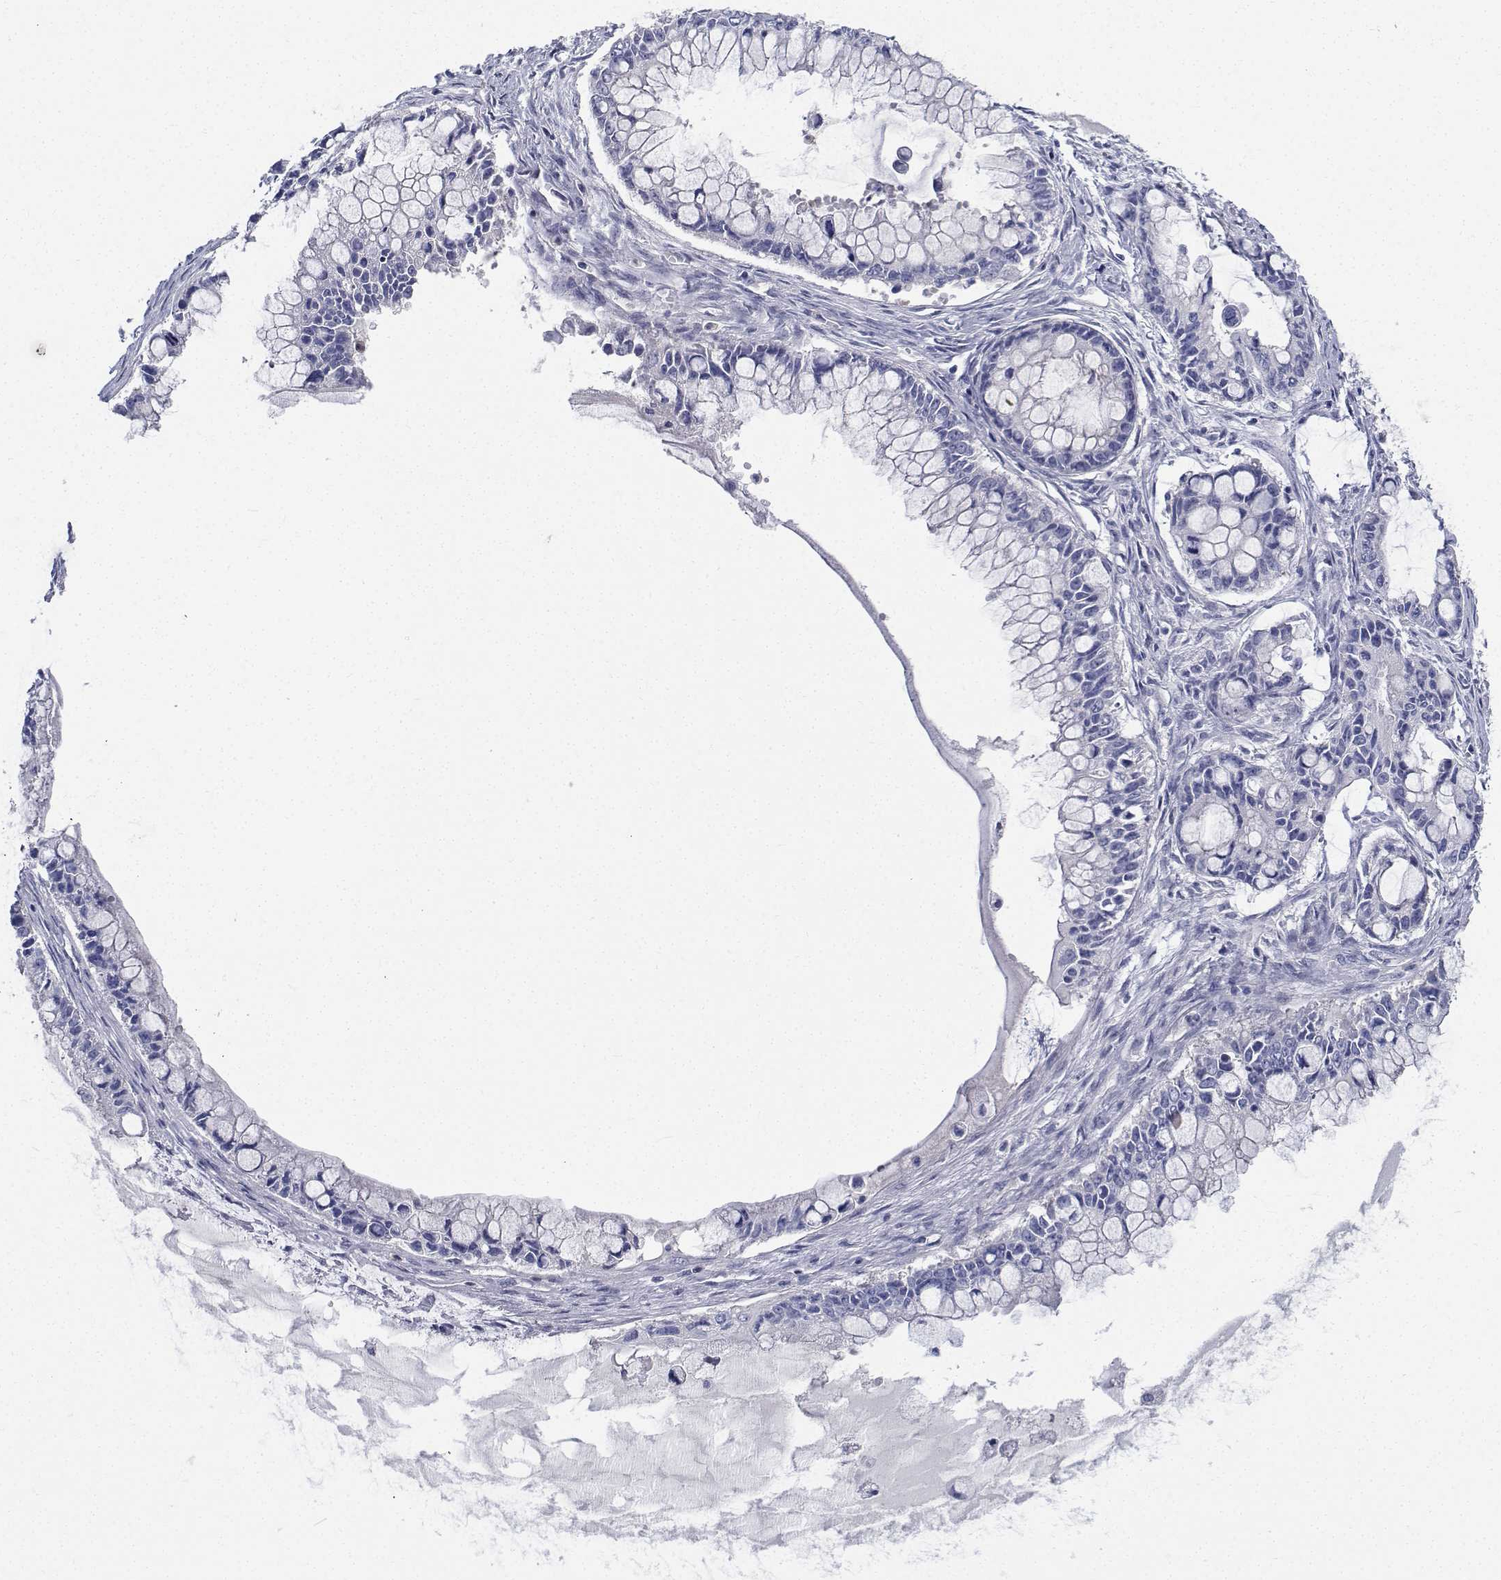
{"staining": {"intensity": "negative", "quantity": "none", "location": "none"}, "tissue": "ovarian cancer", "cell_type": "Tumor cells", "image_type": "cancer", "snomed": [{"axis": "morphology", "description": "Cystadenocarcinoma, mucinous, NOS"}, {"axis": "topography", "description": "Ovary"}], "caption": "High power microscopy histopathology image of an immunohistochemistry (IHC) micrograph of ovarian cancer, revealing no significant staining in tumor cells. (DAB (3,3'-diaminobenzidine) immunohistochemistry (IHC), high magnification).", "gene": "PLXNA4", "patient": {"sex": "female", "age": 63}}